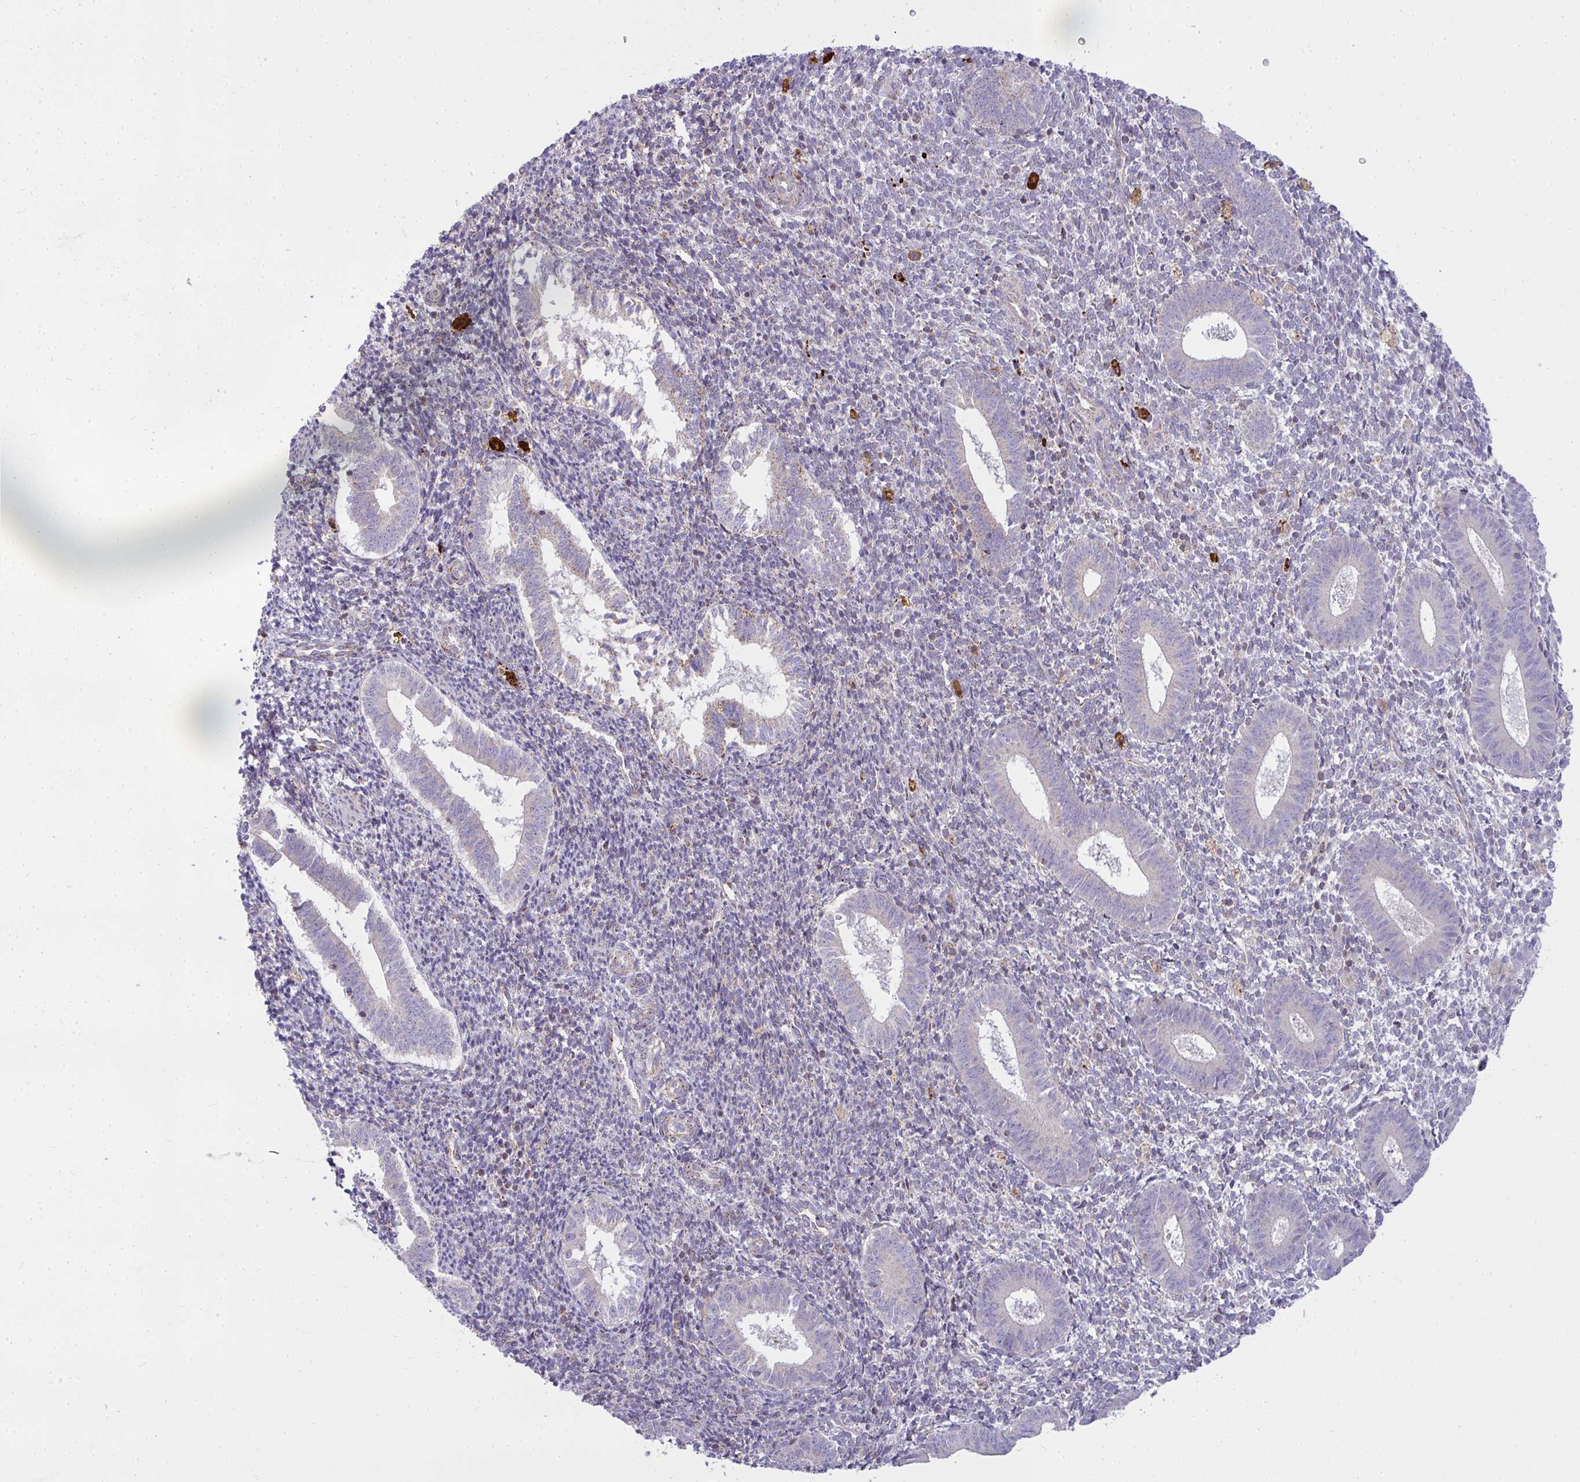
{"staining": {"intensity": "negative", "quantity": "none", "location": "none"}, "tissue": "endometrium", "cell_type": "Cells in endometrial stroma", "image_type": "normal", "snomed": [{"axis": "morphology", "description": "Normal tissue, NOS"}, {"axis": "topography", "description": "Endometrium"}], "caption": "A micrograph of human endometrium is negative for staining in cells in endometrial stroma. The staining is performed using DAB brown chromogen with nuclei counter-stained in using hematoxylin.", "gene": "SRRM4", "patient": {"sex": "female", "age": 25}}